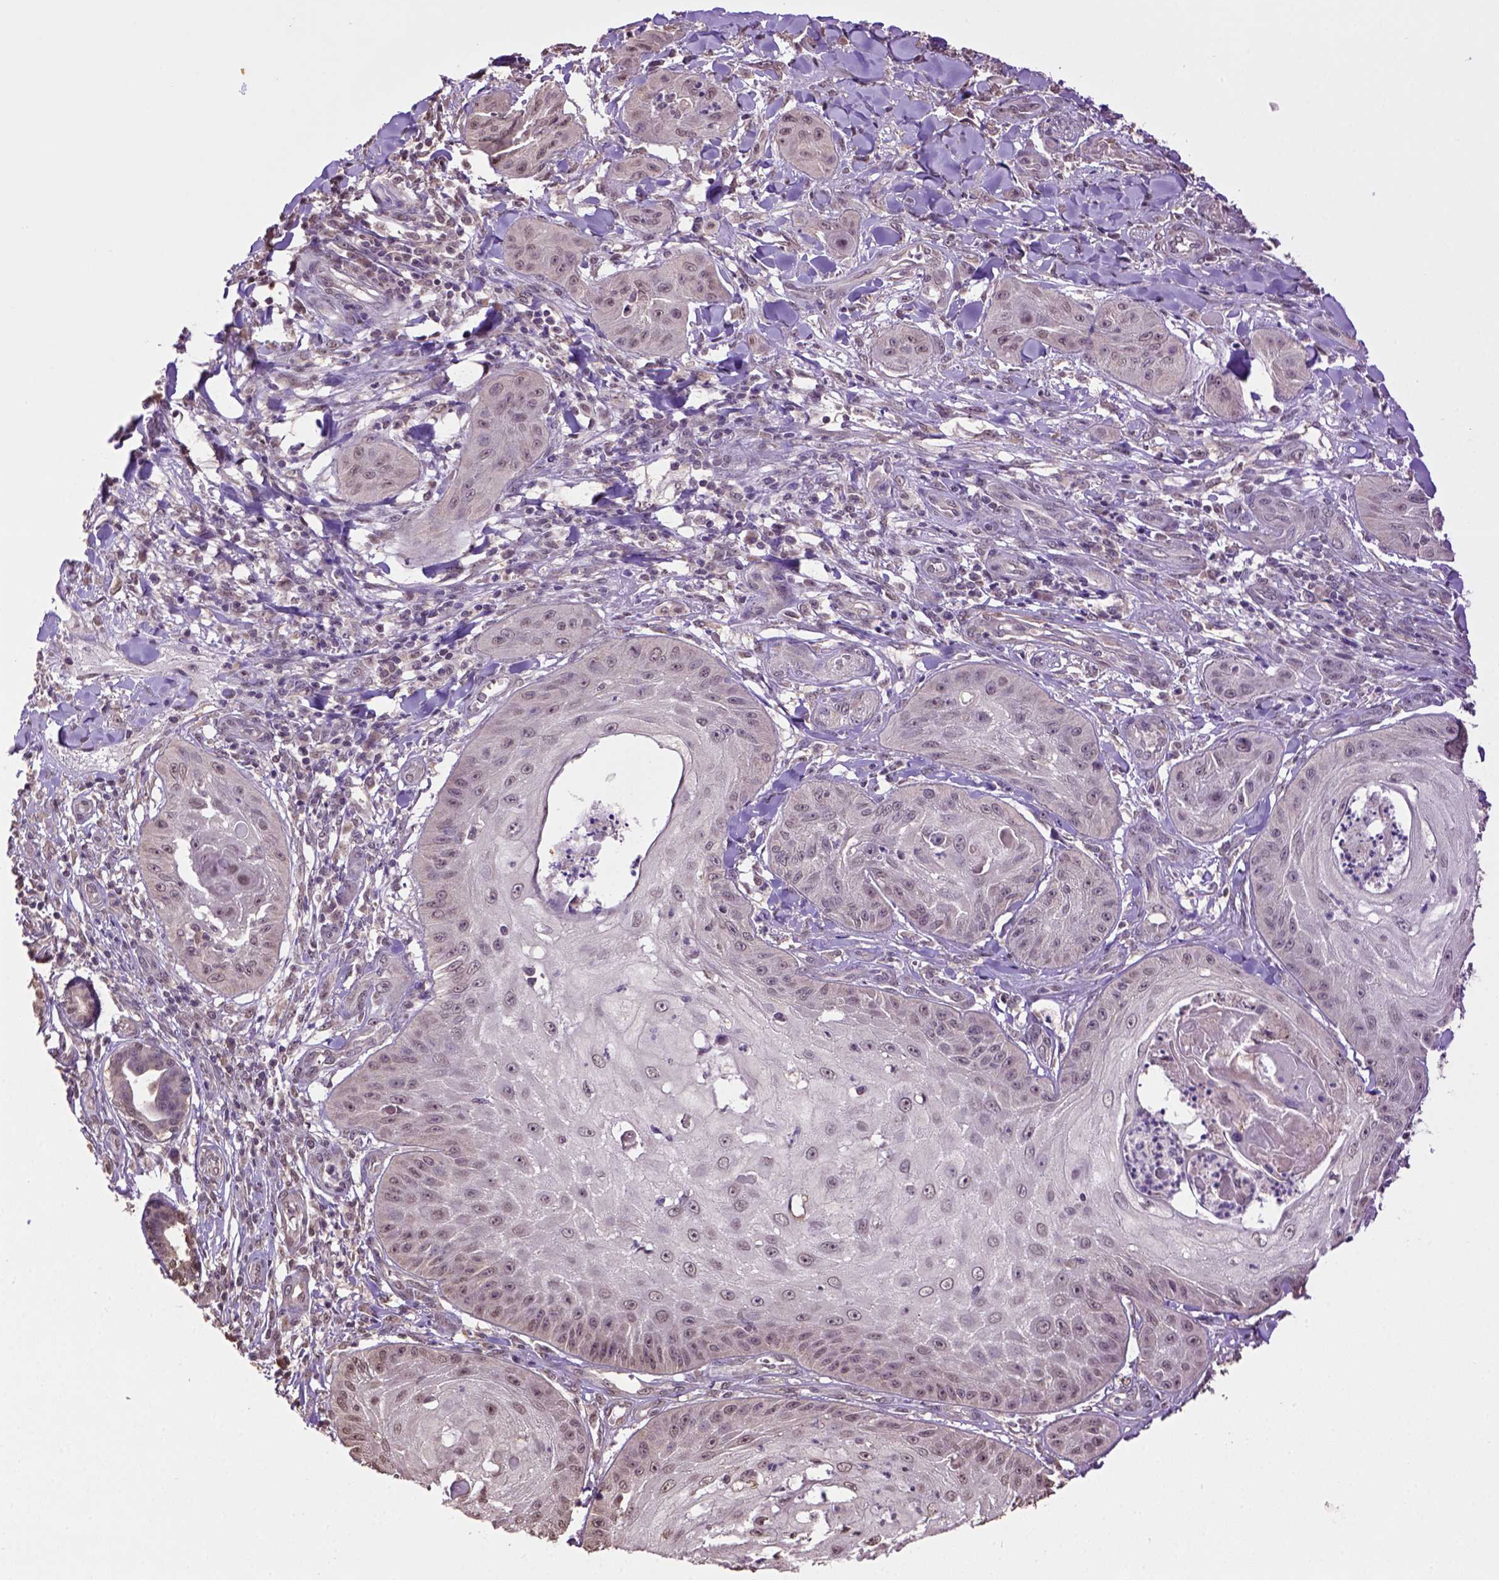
{"staining": {"intensity": "weak", "quantity": "<25%", "location": "cytoplasmic/membranous"}, "tissue": "skin cancer", "cell_type": "Tumor cells", "image_type": "cancer", "snomed": [{"axis": "morphology", "description": "Squamous cell carcinoma, NOS"}, {"axis": "topography", "description": "Skin"}], "caption": "Skin cancer (squamous cell carcinoma) was stained to show a protein in brown. There is no significant staining in tumor cells.", "gene": "WDR17", "patient": {"sex": "male", "age": 70}}